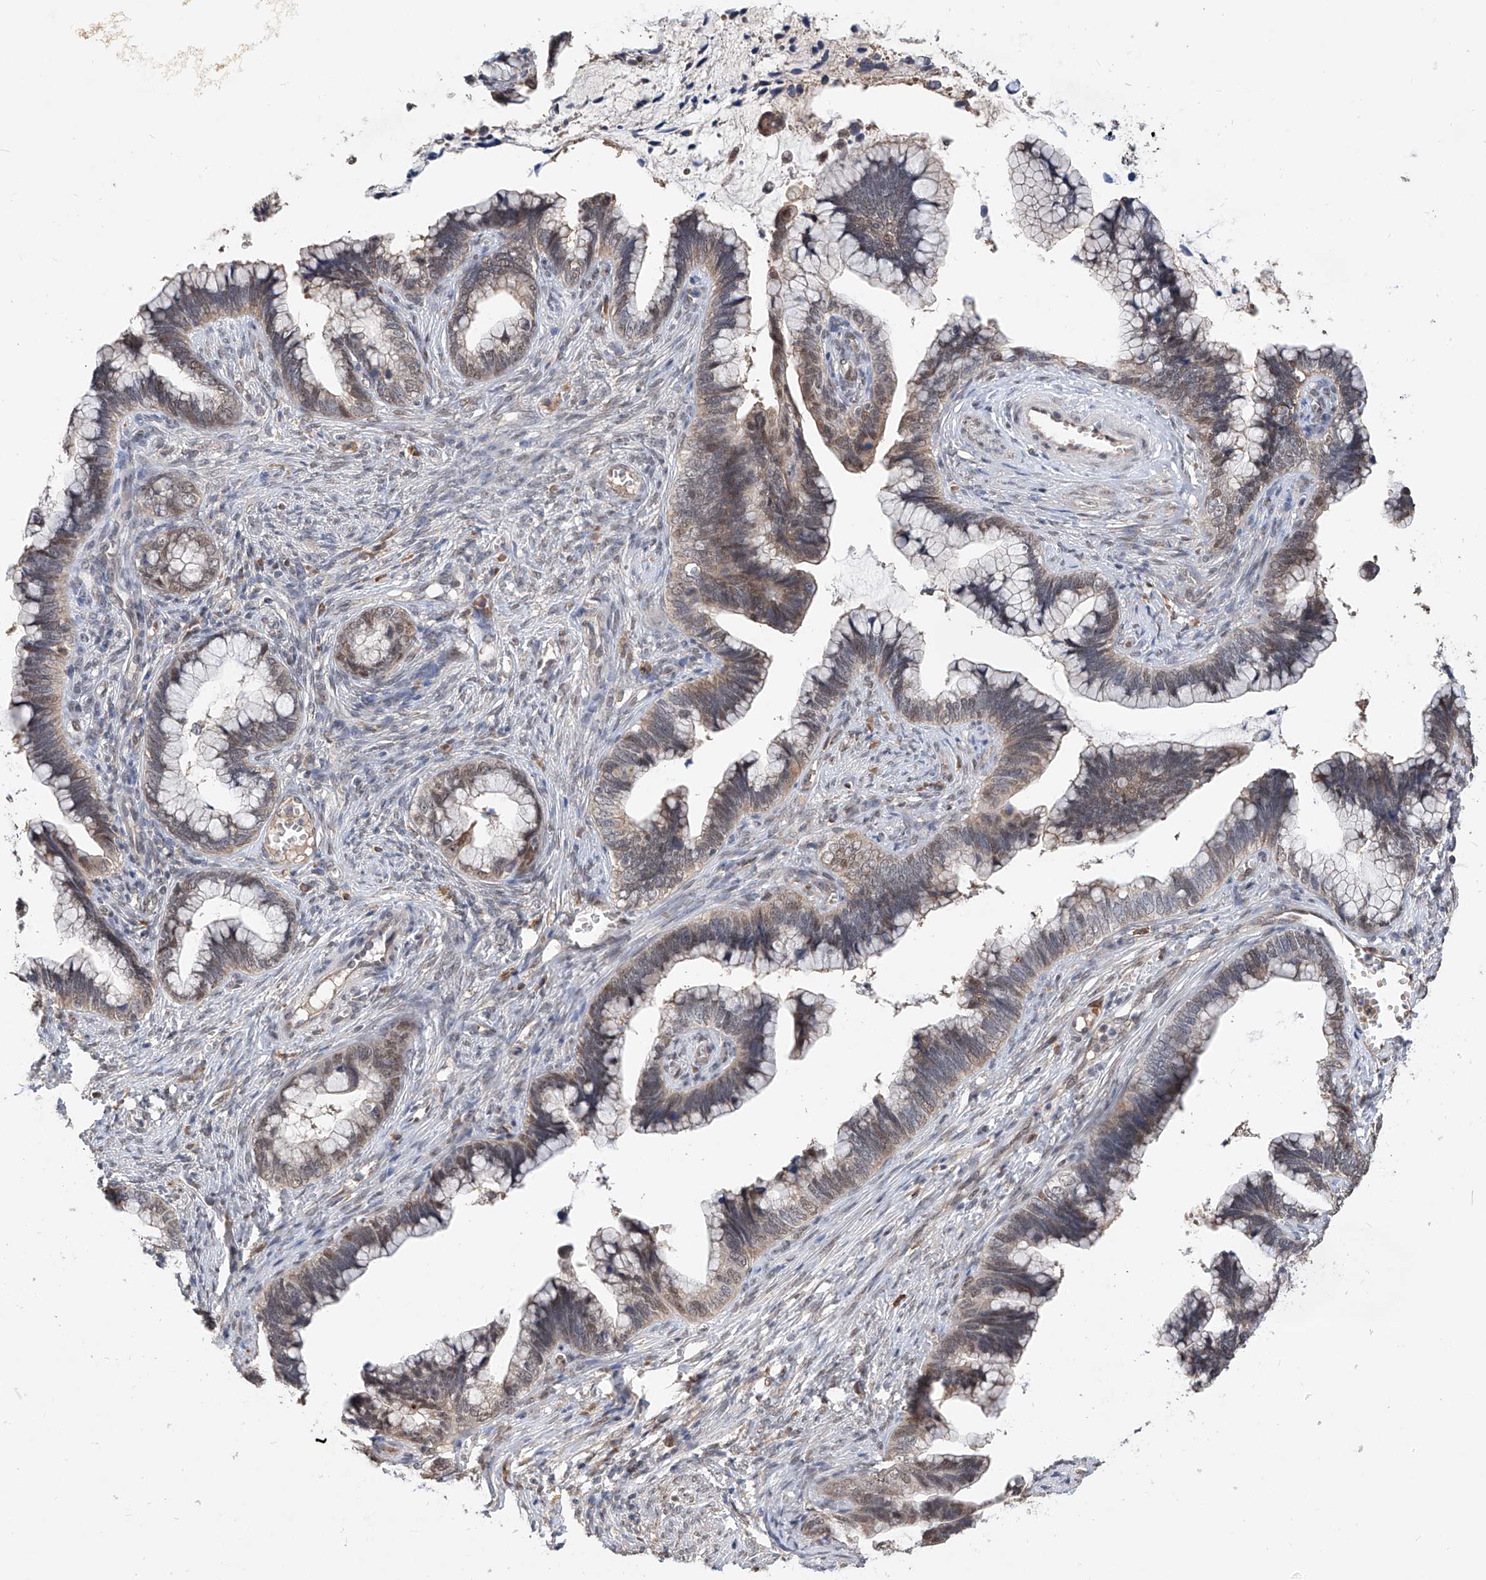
{"staining": {"intensity": "weak", "quantity": "25%-75%", "location": "nuclear"}, "tissue": "cervical cancer", "cell_type": "Tumor cells", "image_type": "cancer", "snomed": [{"axis": "morphology", "description": "Adenocarcinoma, NOS"}, {"axis": "topography", "description": "Cervix"}], "caption": "A brown stain highlights weak nuclear expression of a protein in human adenocarcinoma (cervical) tumor cells. (DAB (3,3'-diaminobenzidine) = brown stain, brightfield microscopy at high magnification).", "gene": "CARMIL3", "patient": {"sex": "female", "age": 44}}